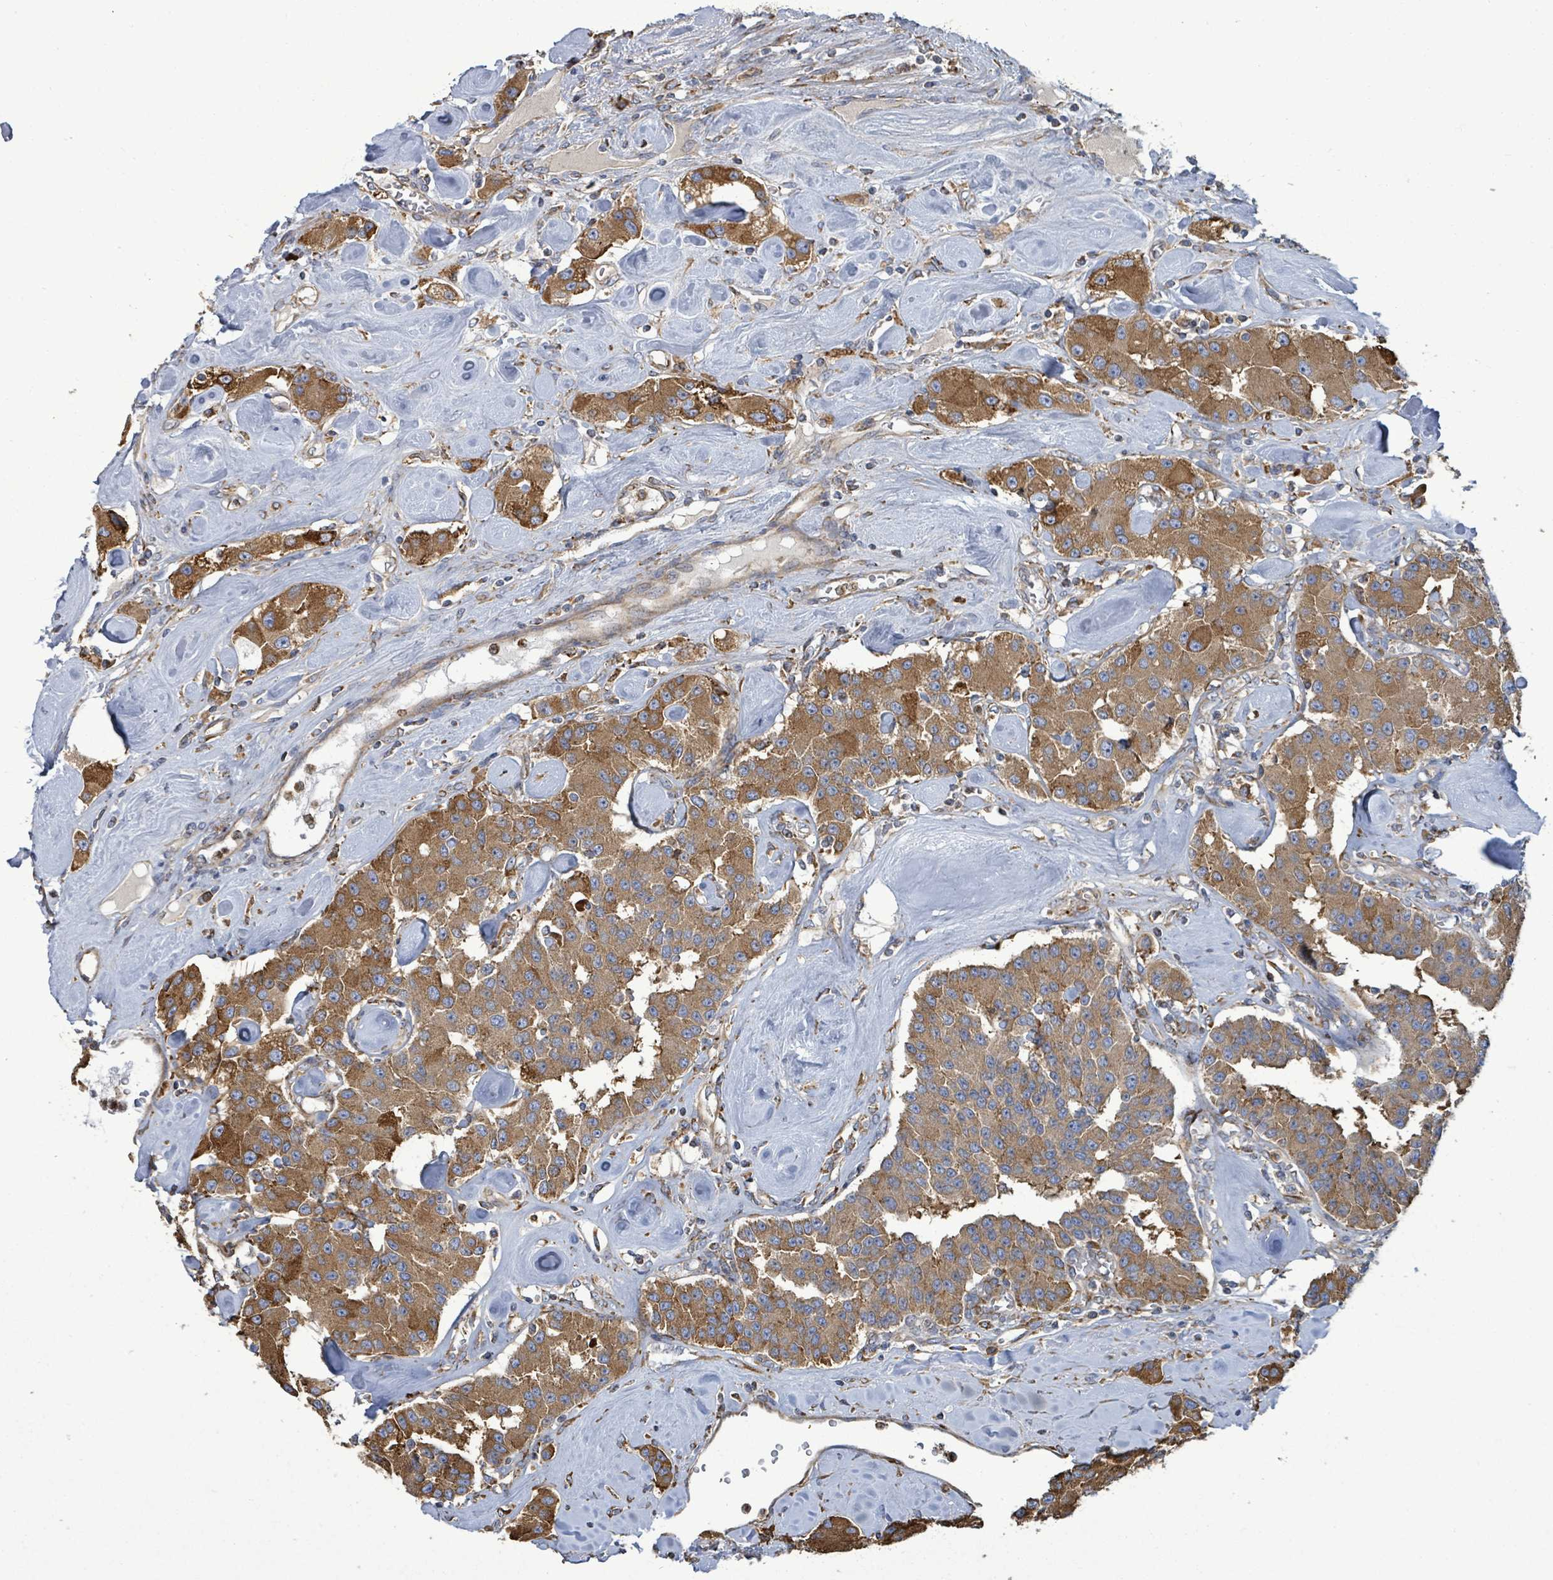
{"staining": {"intensity": "moderate", "quantity": ">75%", "location": "cytoplasmic/membranous"}, "tissue": "carcinoid", "cell_type": "Tumor cells", "image_type": "cancer", "snomed": [{"axis": "morphology", "description": "Carcinoid, malignant, NOS"}, {"axis": "topography", "description": "Pancreas"}], "caption": "The micrograph reveals immunohistochemical staining of carcinoid. There is moderate cytoplasmic/membranous staining is seen in about >75% of tumor cells.", "gene": "RFPL4A", "patient": {"sex": "male", "age": 41}}